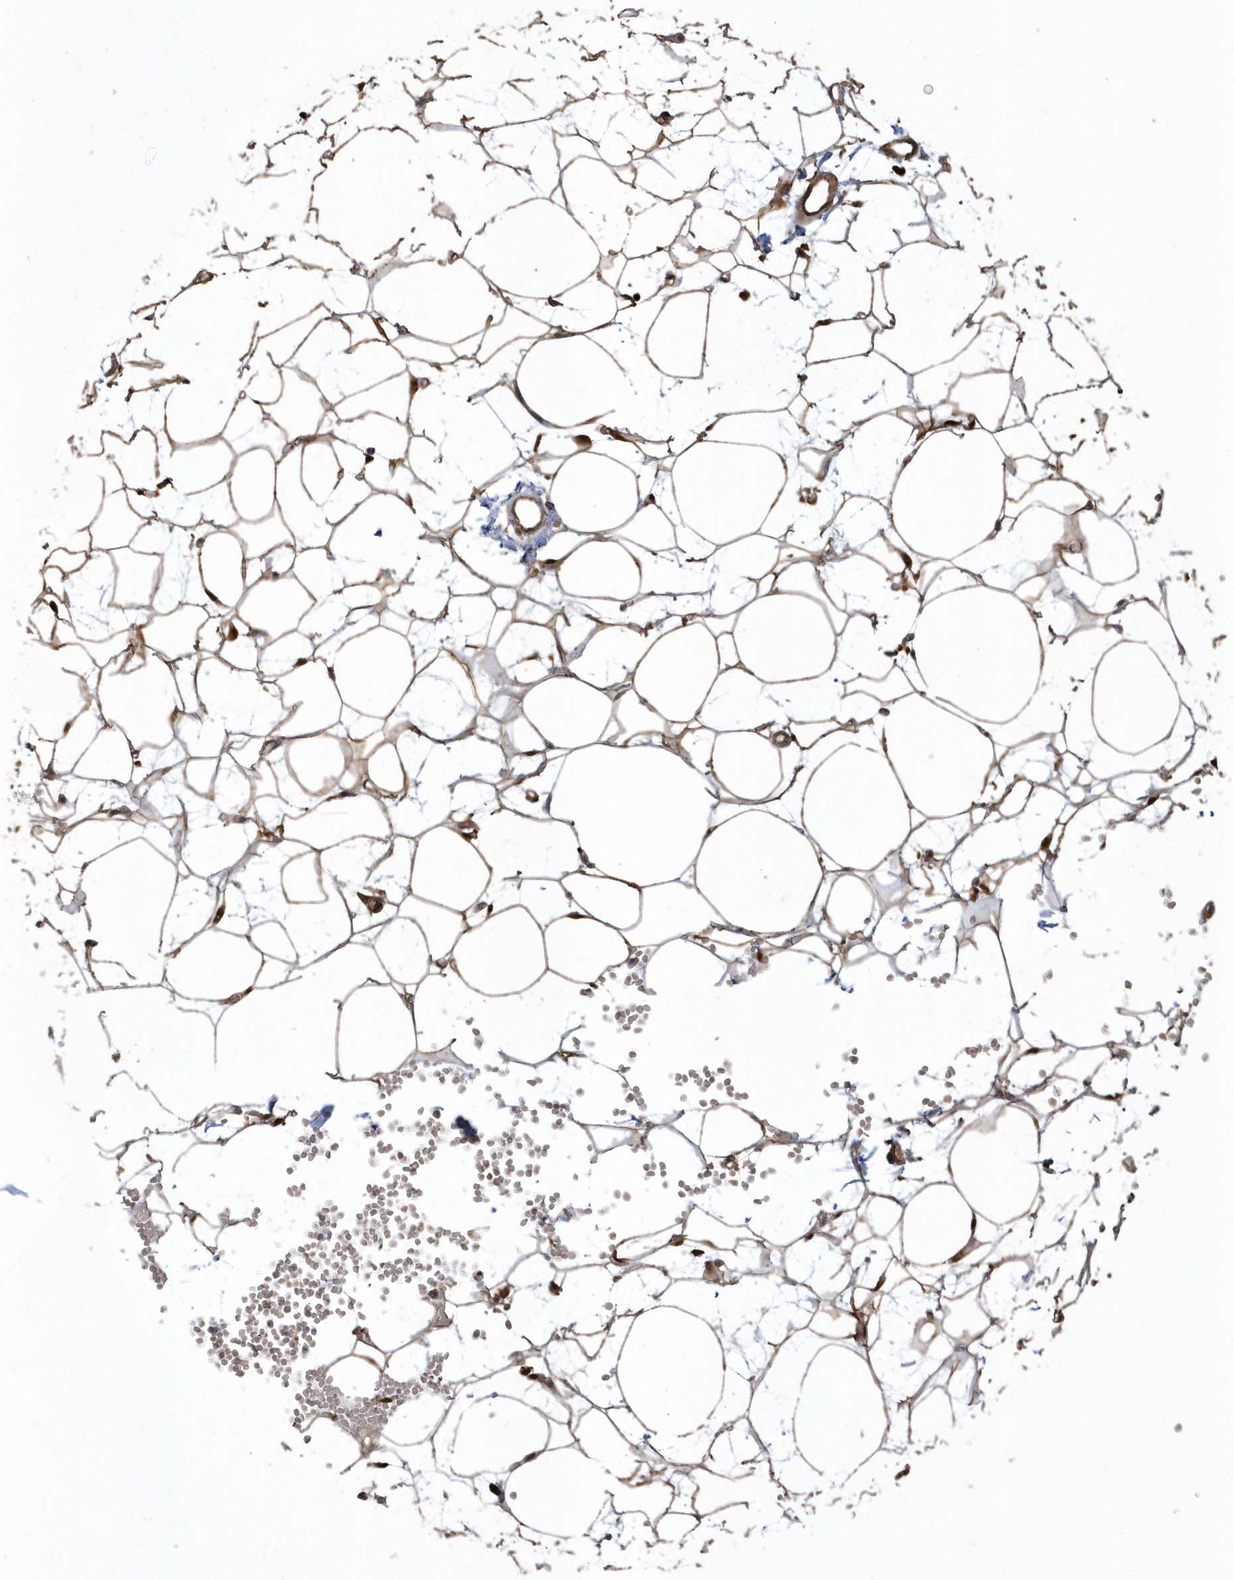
{"staining": {"intensity": "strong", "quantity": ">75%", "location": "cytoplasmic/membranous"}, "tissue": "adipose tissue", "cell_type": "Adipocytes", "image_type": "normal", "snomed": [{"axis": "morphology", "description": "Normal tissue, NOS"}, {"axis": "topography", "description": "Breast"}], "caption": "Immunohistochemistry staining of unremarkable adipose tissue, which reveals high levels of strong cytoplasmic/membranous positivity in about >75% of adipocytes indicating strong cytoplasmic/membranous protein staining. The staining was performed using DAB (brown) for protein detection and nuclei were counterstained in hematoxylin (blue).", "gene": "HNMT", "patient": {"sex": "female", "age": 23}}